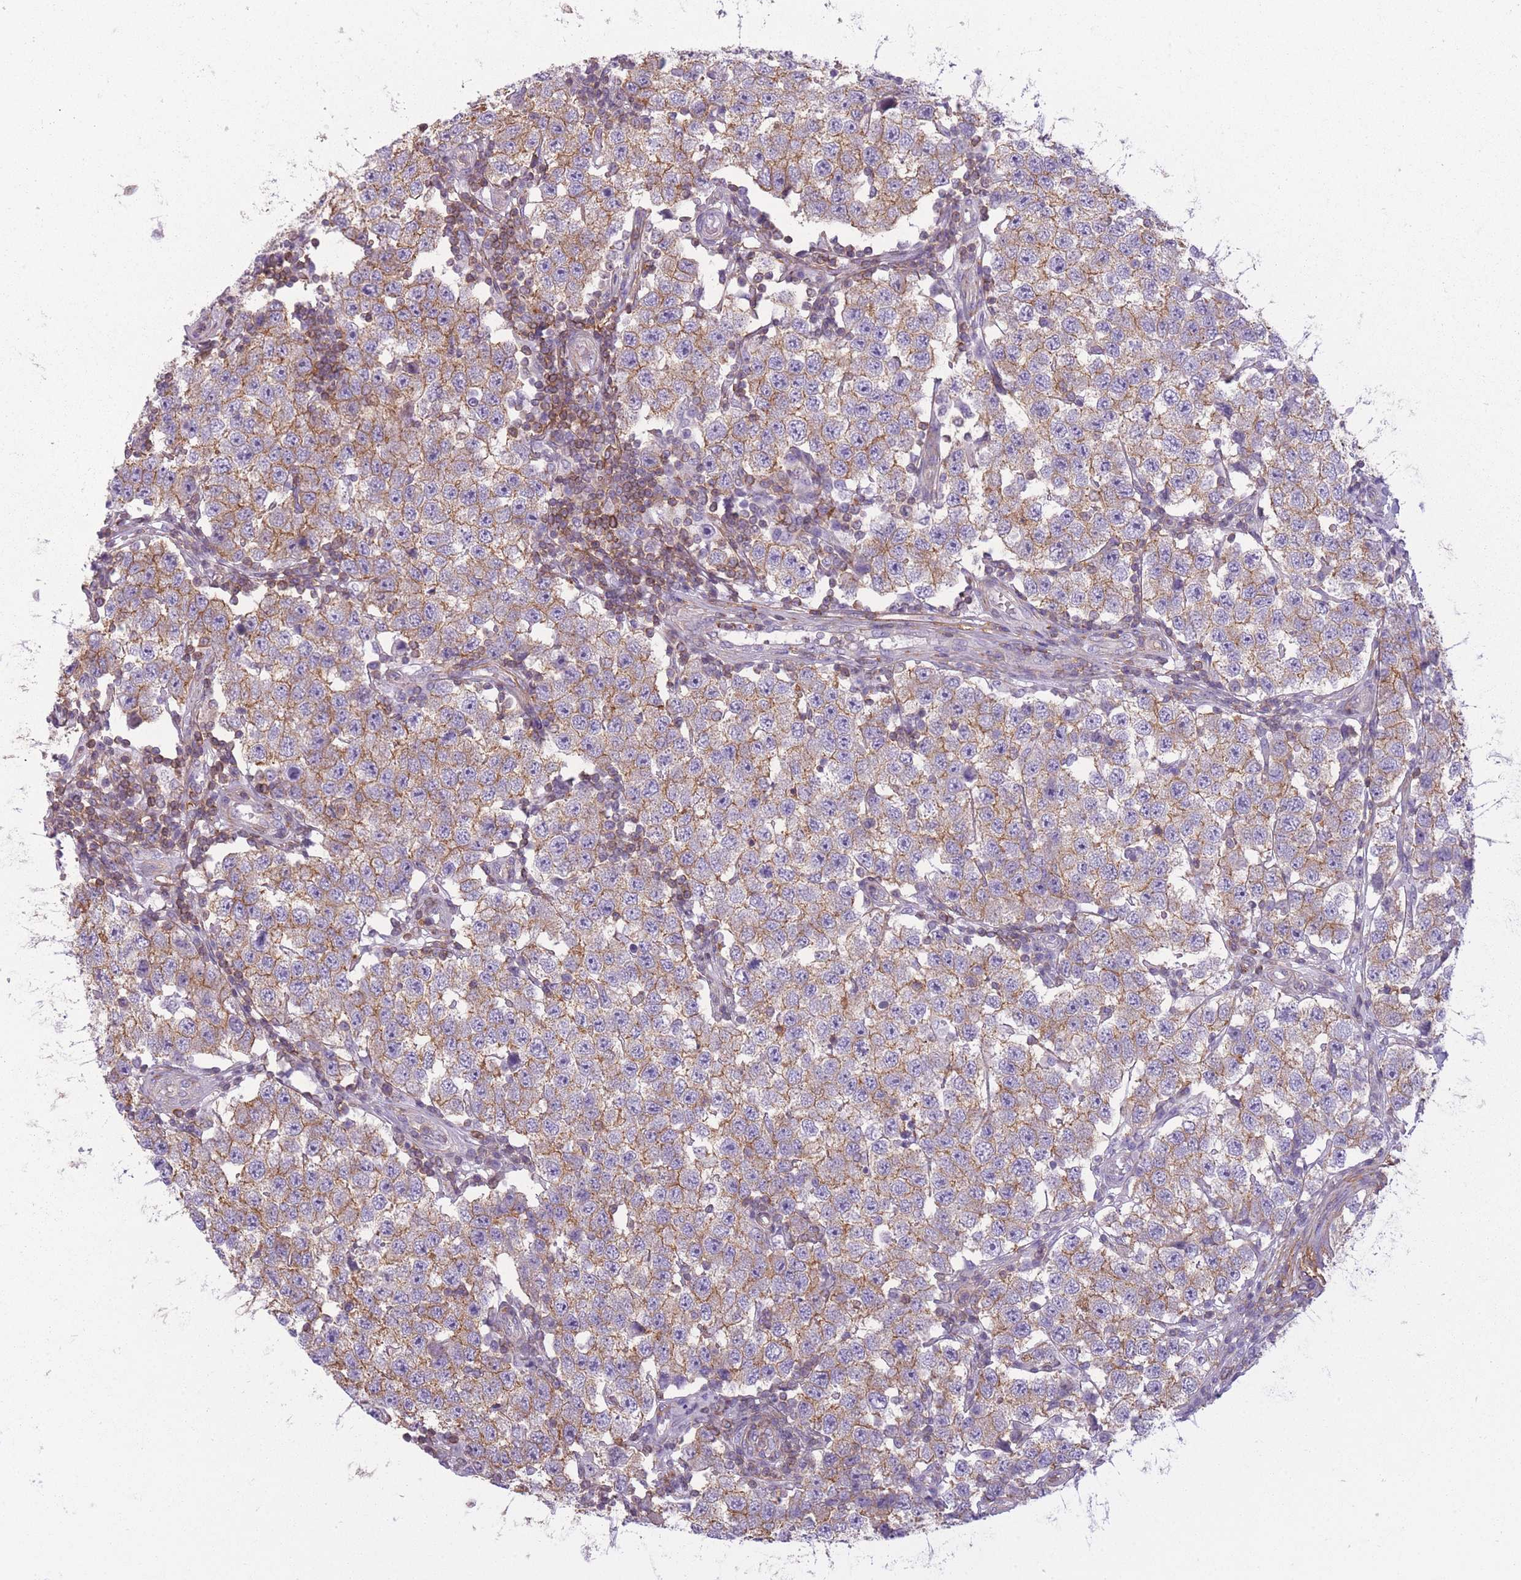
{"staining": {"intensity": "moderate", "quantity": "25%-75%", "location": "cytoplasmic/membranous"}, "tissue": "testis cancer", "cell_type": "Tumor cells", "image_type": "cancer", "snomed": [{"axis": "morphology", "description": "Seminoma, NOS"}, {"axis": "topography", "description": "Testis"}], "caption": "Testis cancer (seminoma) stained for a protein displays moderate cytoplasmic/membranous positivity in tumor cells.", "gene": "ADD1", "patient": {"sex": "male", "age": 34}}